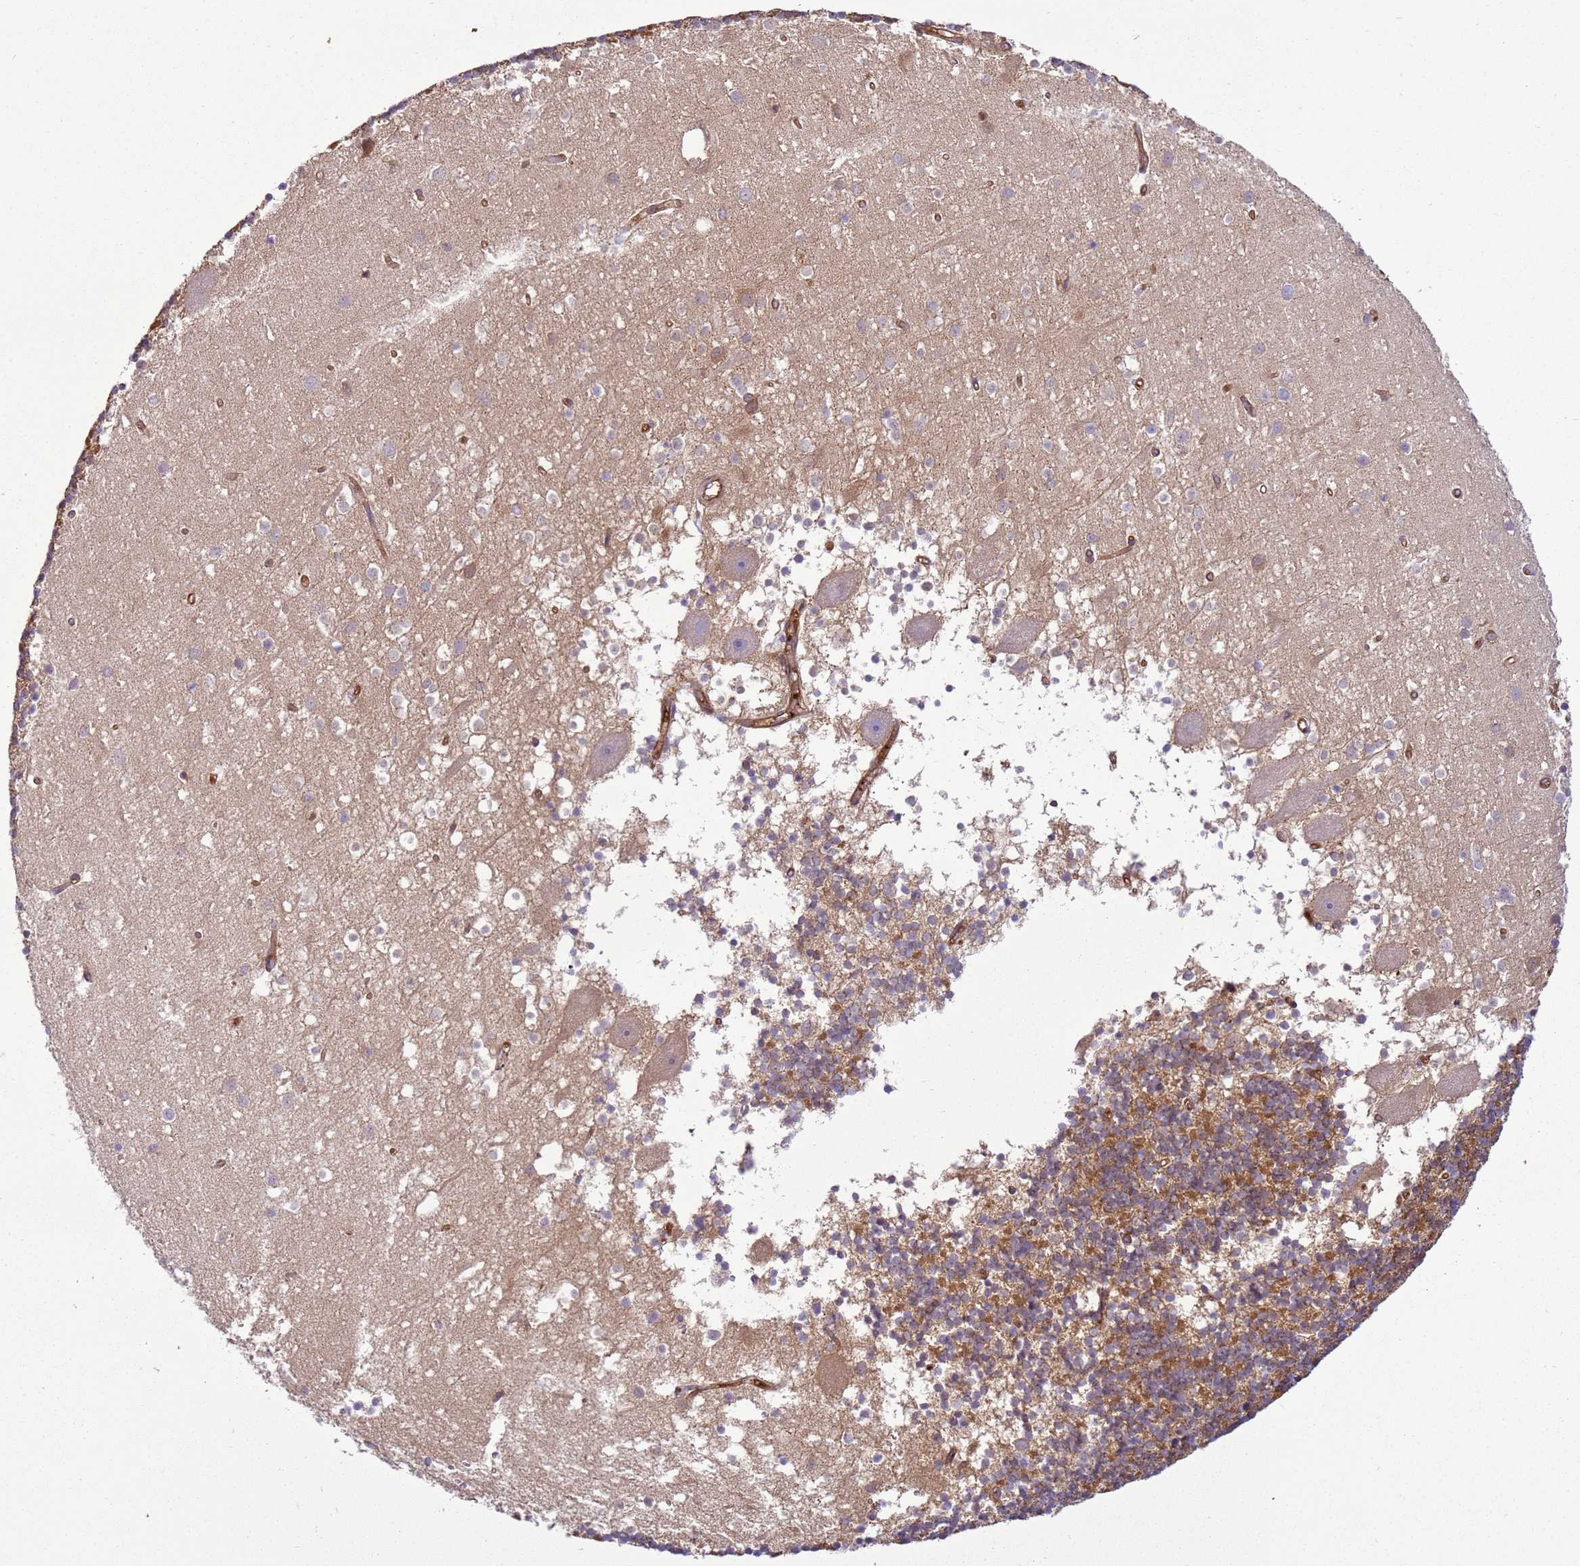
{"staining": {"intensity": "strong", "quantity": "25%-75%", "location": "cytoplasmic/membranous"}, "tissue": "cerebellum", "cell_type": "Cells in granular layer", "image_type": "normal", "snomed": [{"axis": "morphology", "description": "Normal tissue, NOS"}, {"axis": "topography", "description": "Cerebellum"}], "caption": "Immunohistochemistry (IHC) of normal human cerebellum demonstrates high levels of strong cytoplasmic/membranous staining in approximately 25%-75% of cells in granular layer. The protein of interest is shown in brown color, while the nuclei are stained blue.", "gene": "SNX21", "patient": {"sex": "male", "age": 54}}